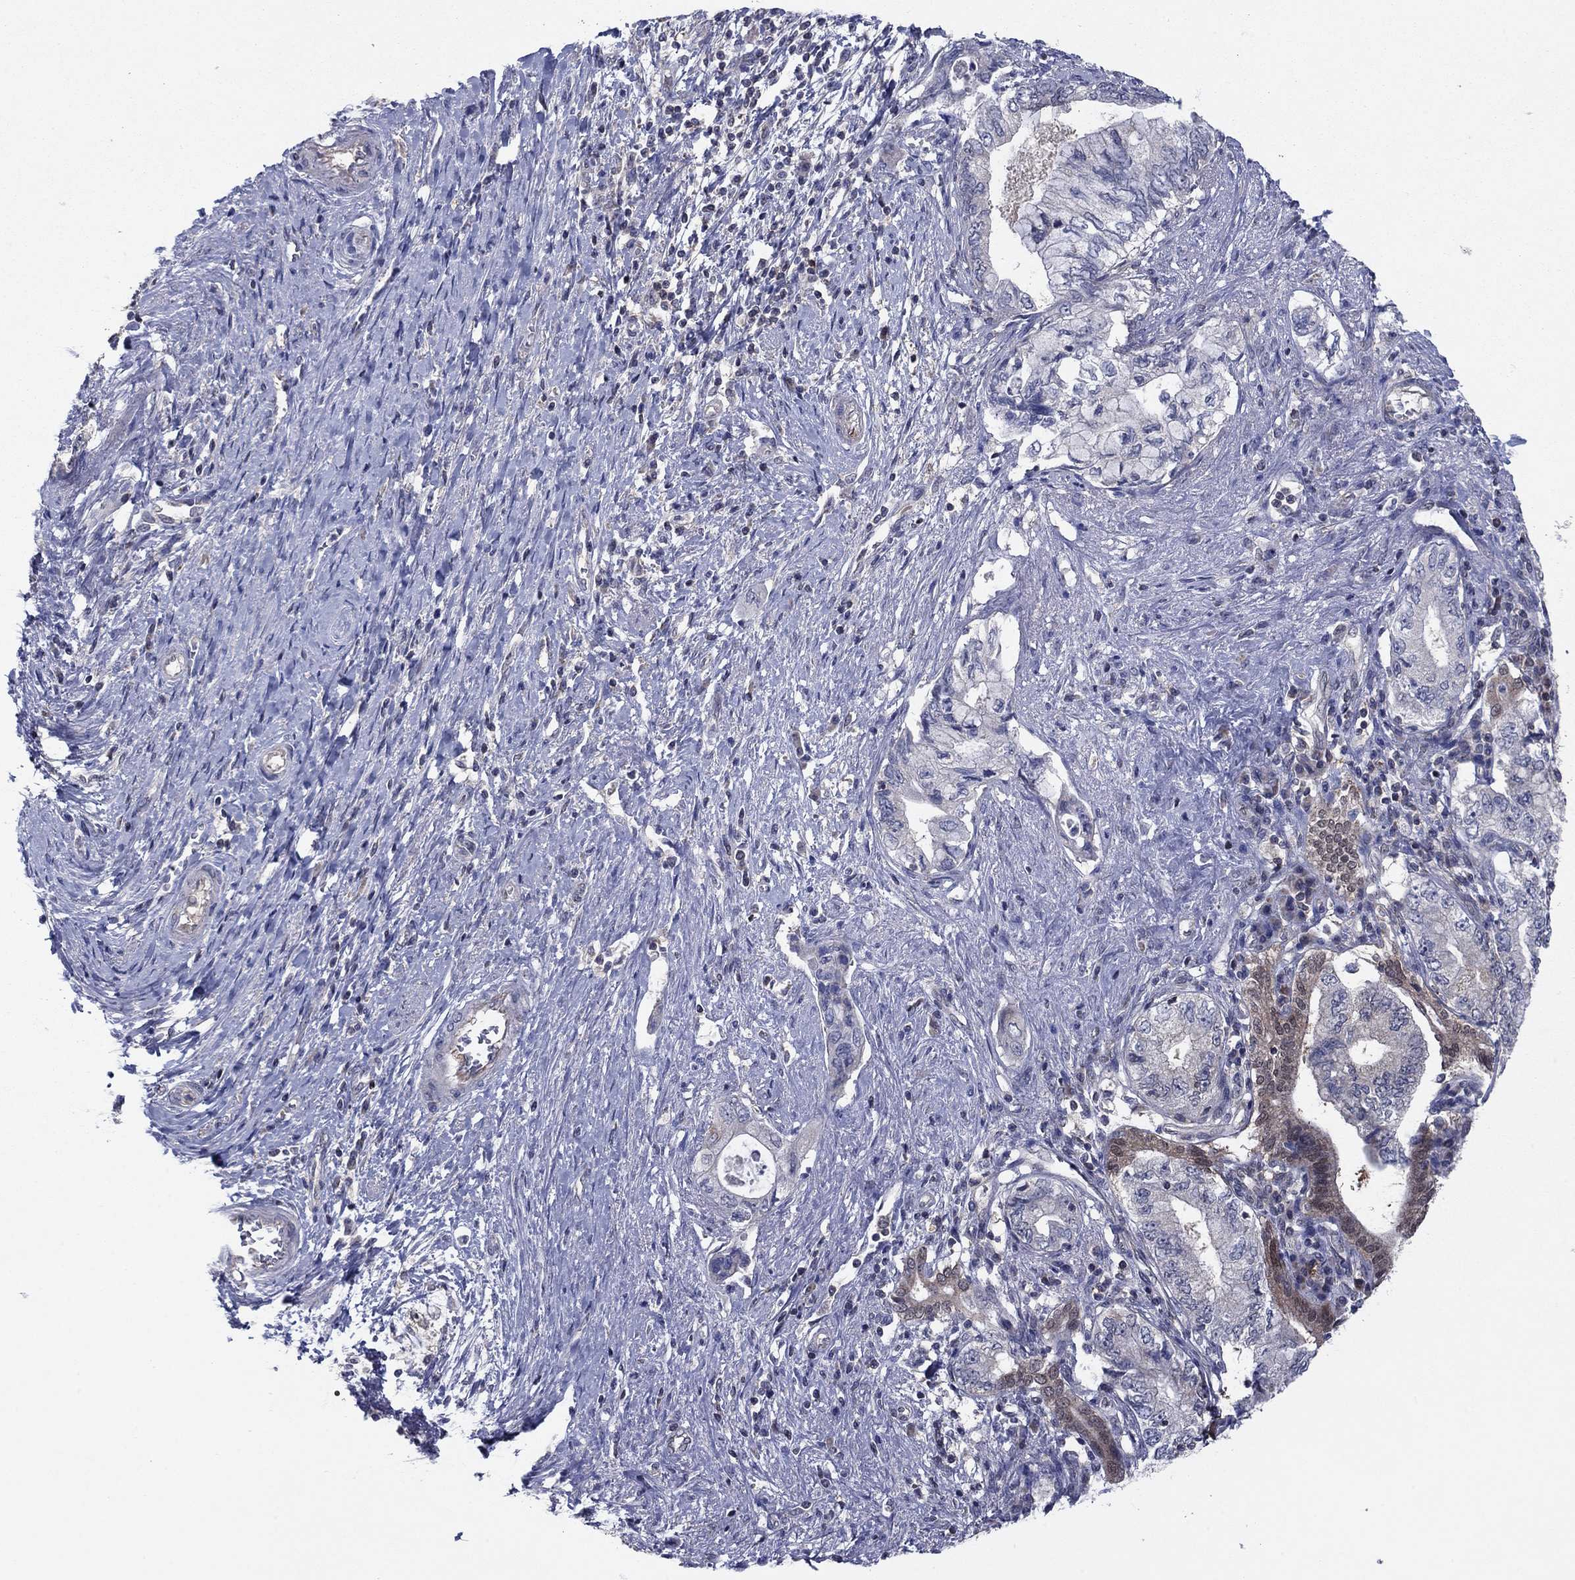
{"staining": {"intensity": "weak", "quantity": "25%-75%", "location": "cytoplasmic/membranous"}, "tissue": "pancreatic cancer", "cell_type": "Tumor cells", "image_type": "cancer", "snomed": [{"axis": "morphology", "description": "Adenocarcinoma, NOS"}, {"axis": "topography", "description": "Pancreas"}], "caption": "The immunohistochemical stain highlights weak cytoplasmic/membranous expression in tumor cells of pancreatic cancer (adenocarcinoma) tissue.", "gene": "GRHPR", "patient": {"sex": "female", "age": 73}}